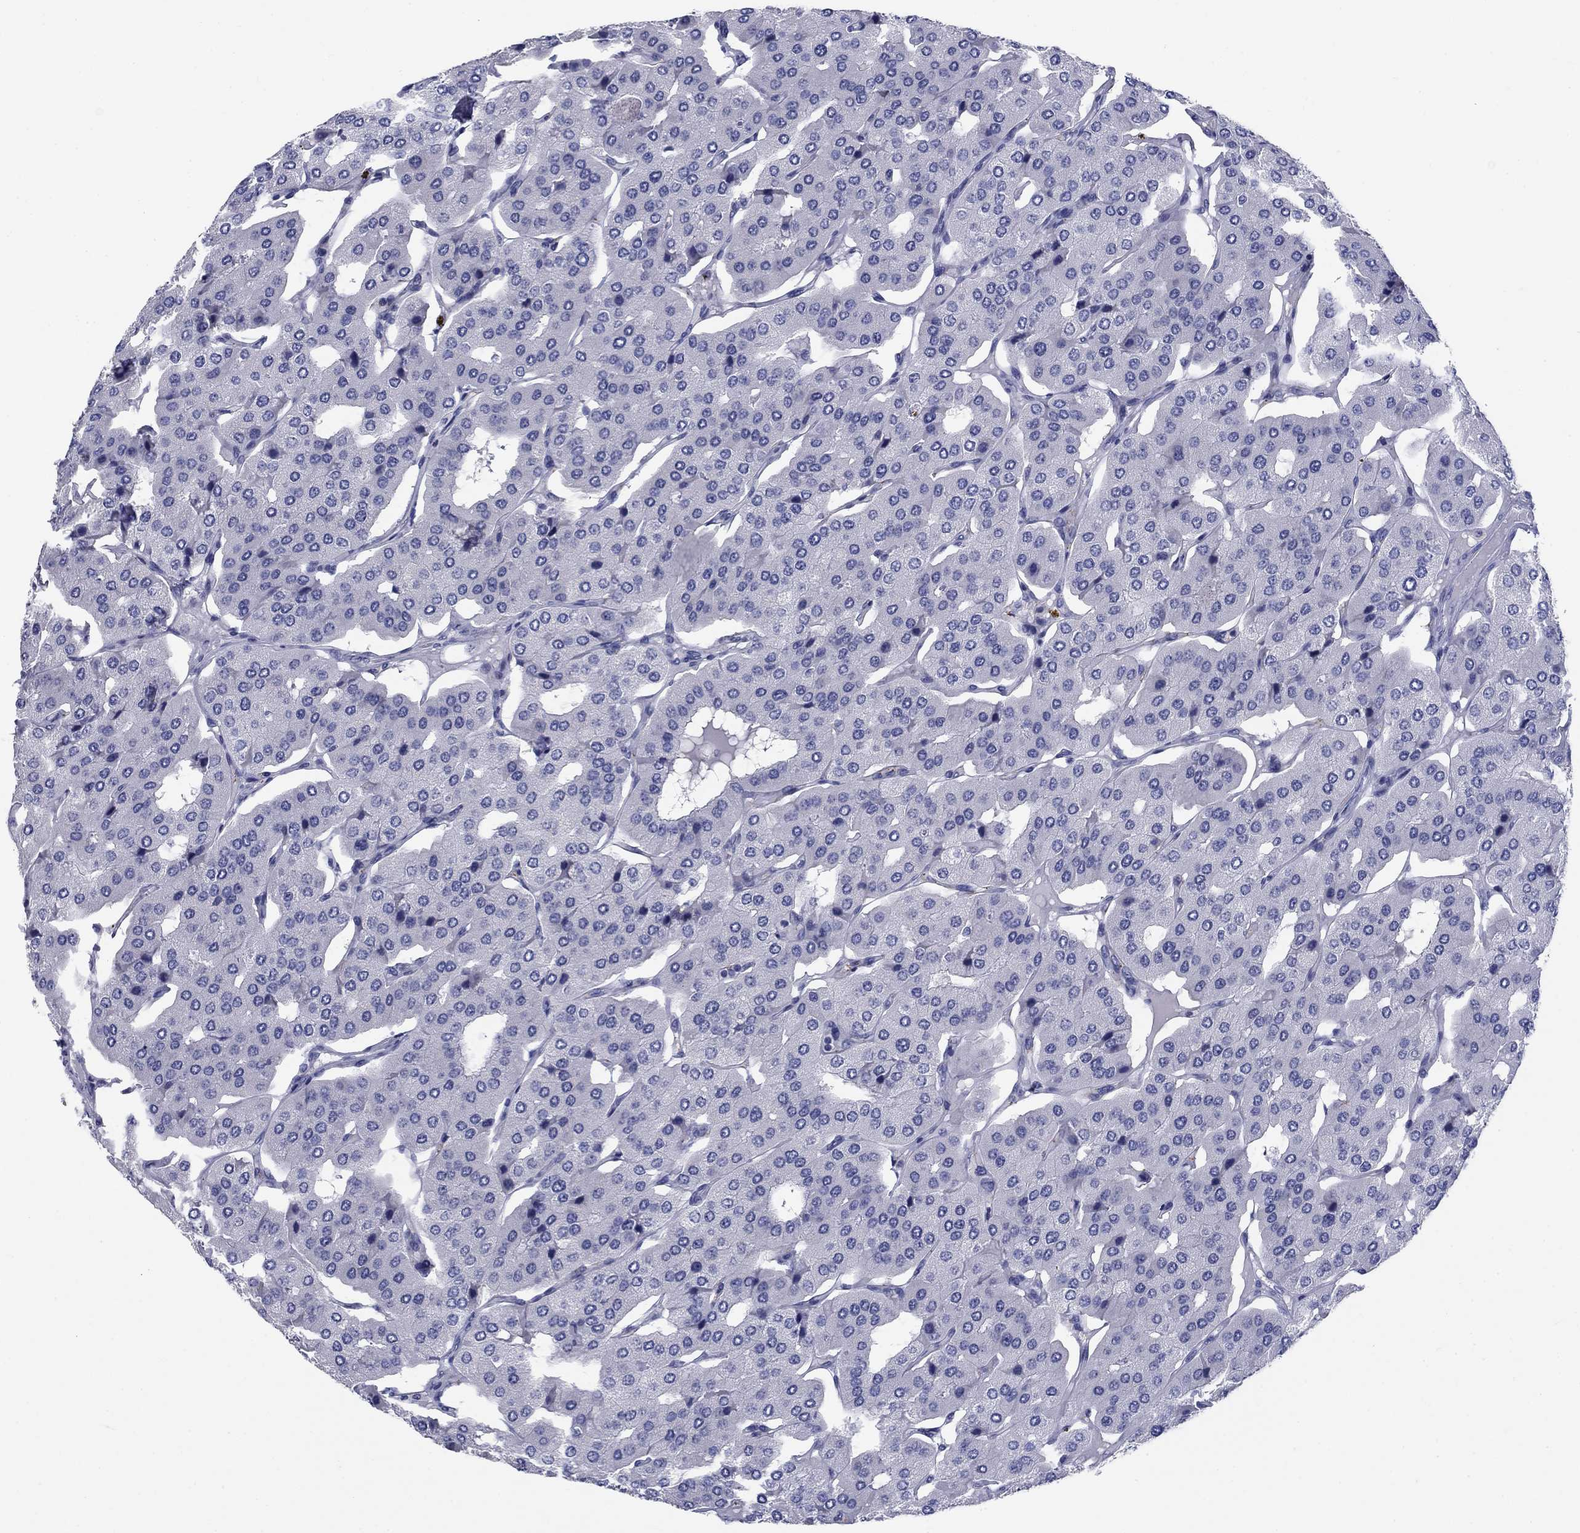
{"staining": {"intensity": "negative", "quantity": "none", "location": "none"}, "tissue": "parathyroid gland", "cell_type": "Glandular cells", "image_type": "normal", "snomed": [{"axis": "morphology", "description": "Normal tissue, NOS"}, {"axis": "morphology", "description": "Adenoma, NOS"}, {"axis": "topography", "description": "Parathyroid gland"}], "caption": "DAB (3,3'-diaminobenzidine) immunohistochemical staining of normal parathyroid gland shows no significant staining in glandular cells.", "gene": "KCNH1", "patient": {"sex": "female", "age": 86}}